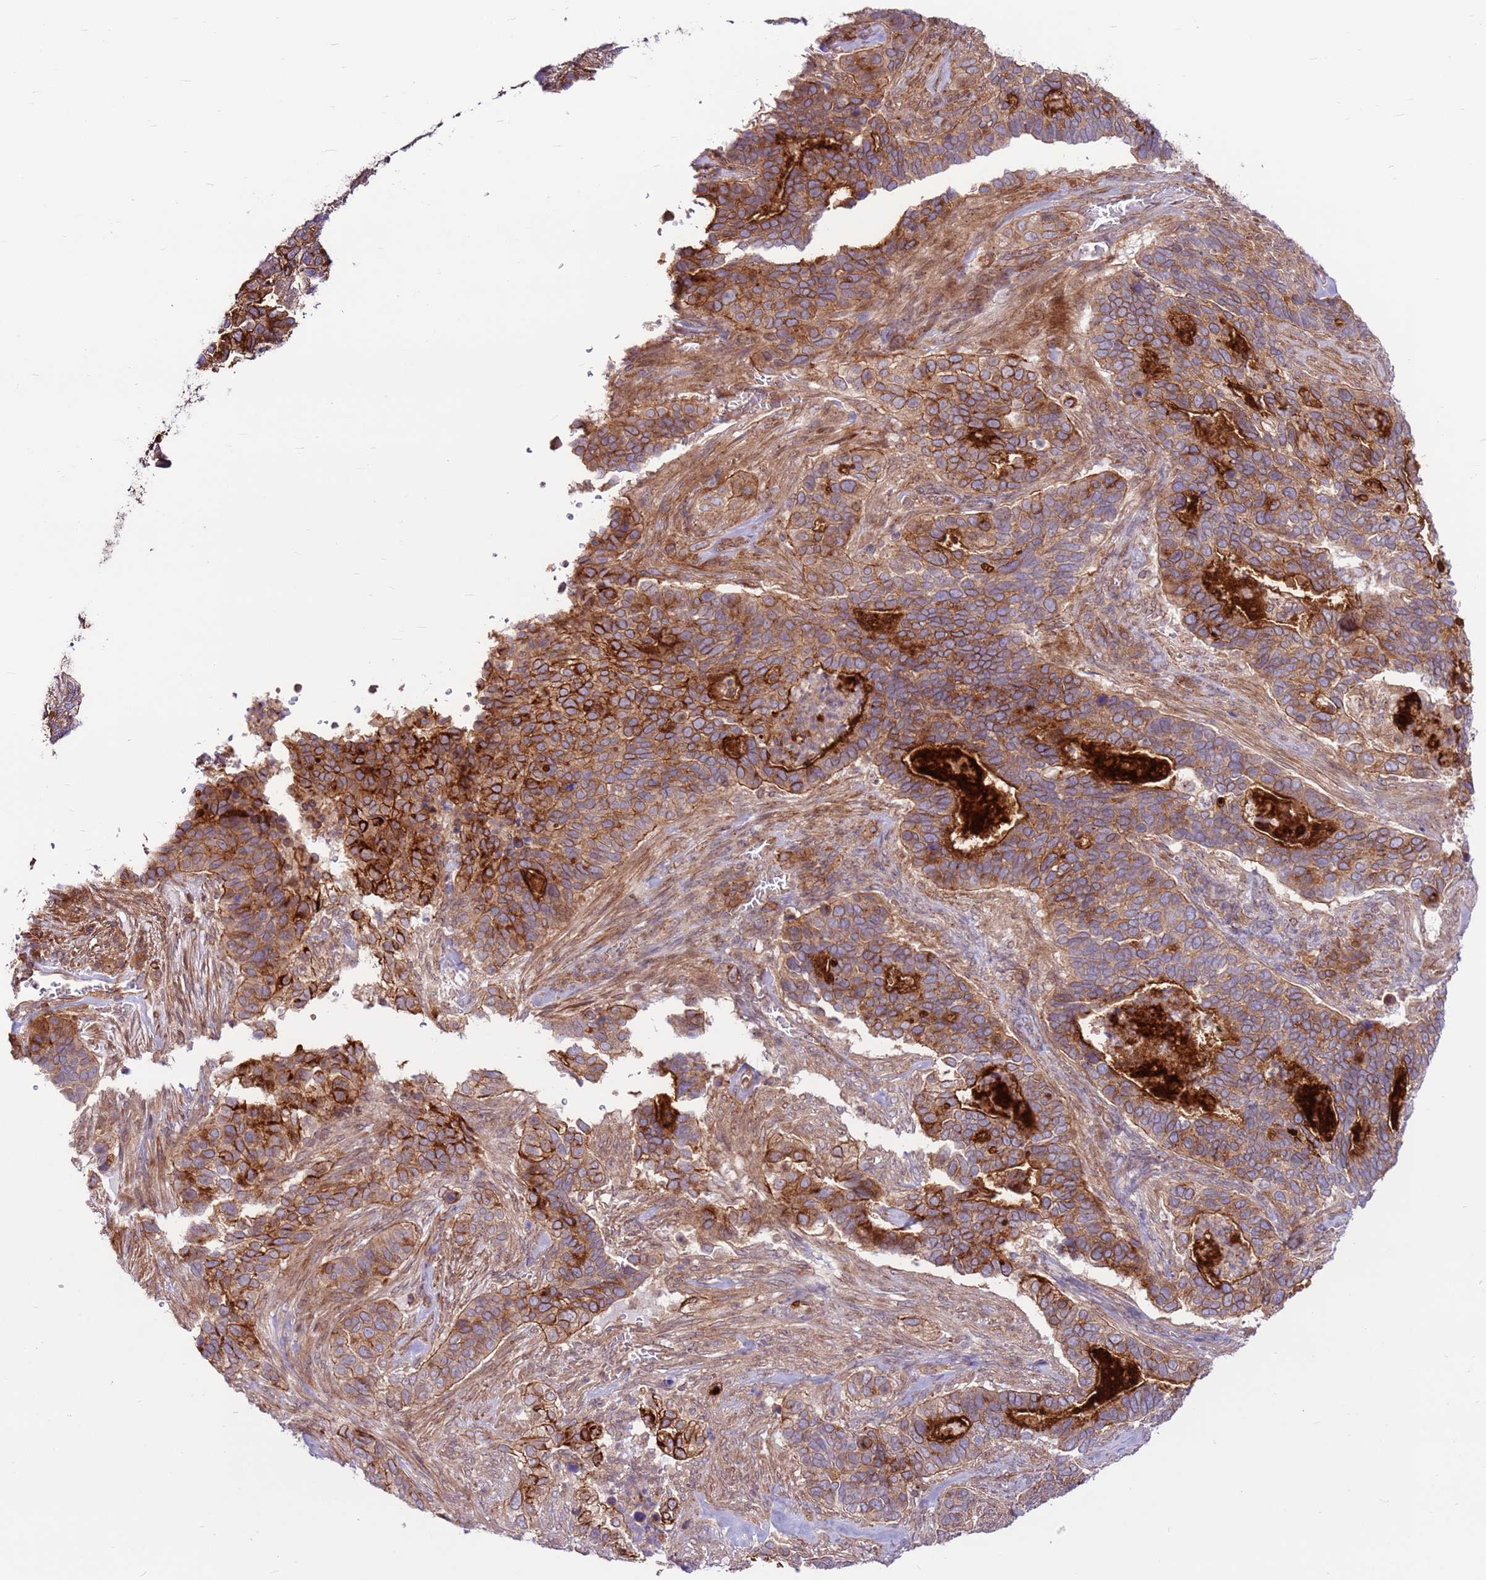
{"staining": {"intensity": "strong", "quantity": "25%-75%", "location": "cytoplasmic/membranous"}, "tissue": "cervical cancer", "cell_type": "Tumor cells", "image_type": "cancer", "snomed": [{"axis": "morphology", "description": "Squamous cell carcinoma, NOS"}, {"axis": "topography", "description": "Cervix"}], "caption": "IHC (DAB (3,3'-diaminobenzidine)) staining of cervical squamous cell carcinoma exhibits strong cytoplasmic/membranous protein staining in approximately 25%-75% of tumor cells.", "gene": "DDX19B", "patient": {"sex": "female", "age": 38}}